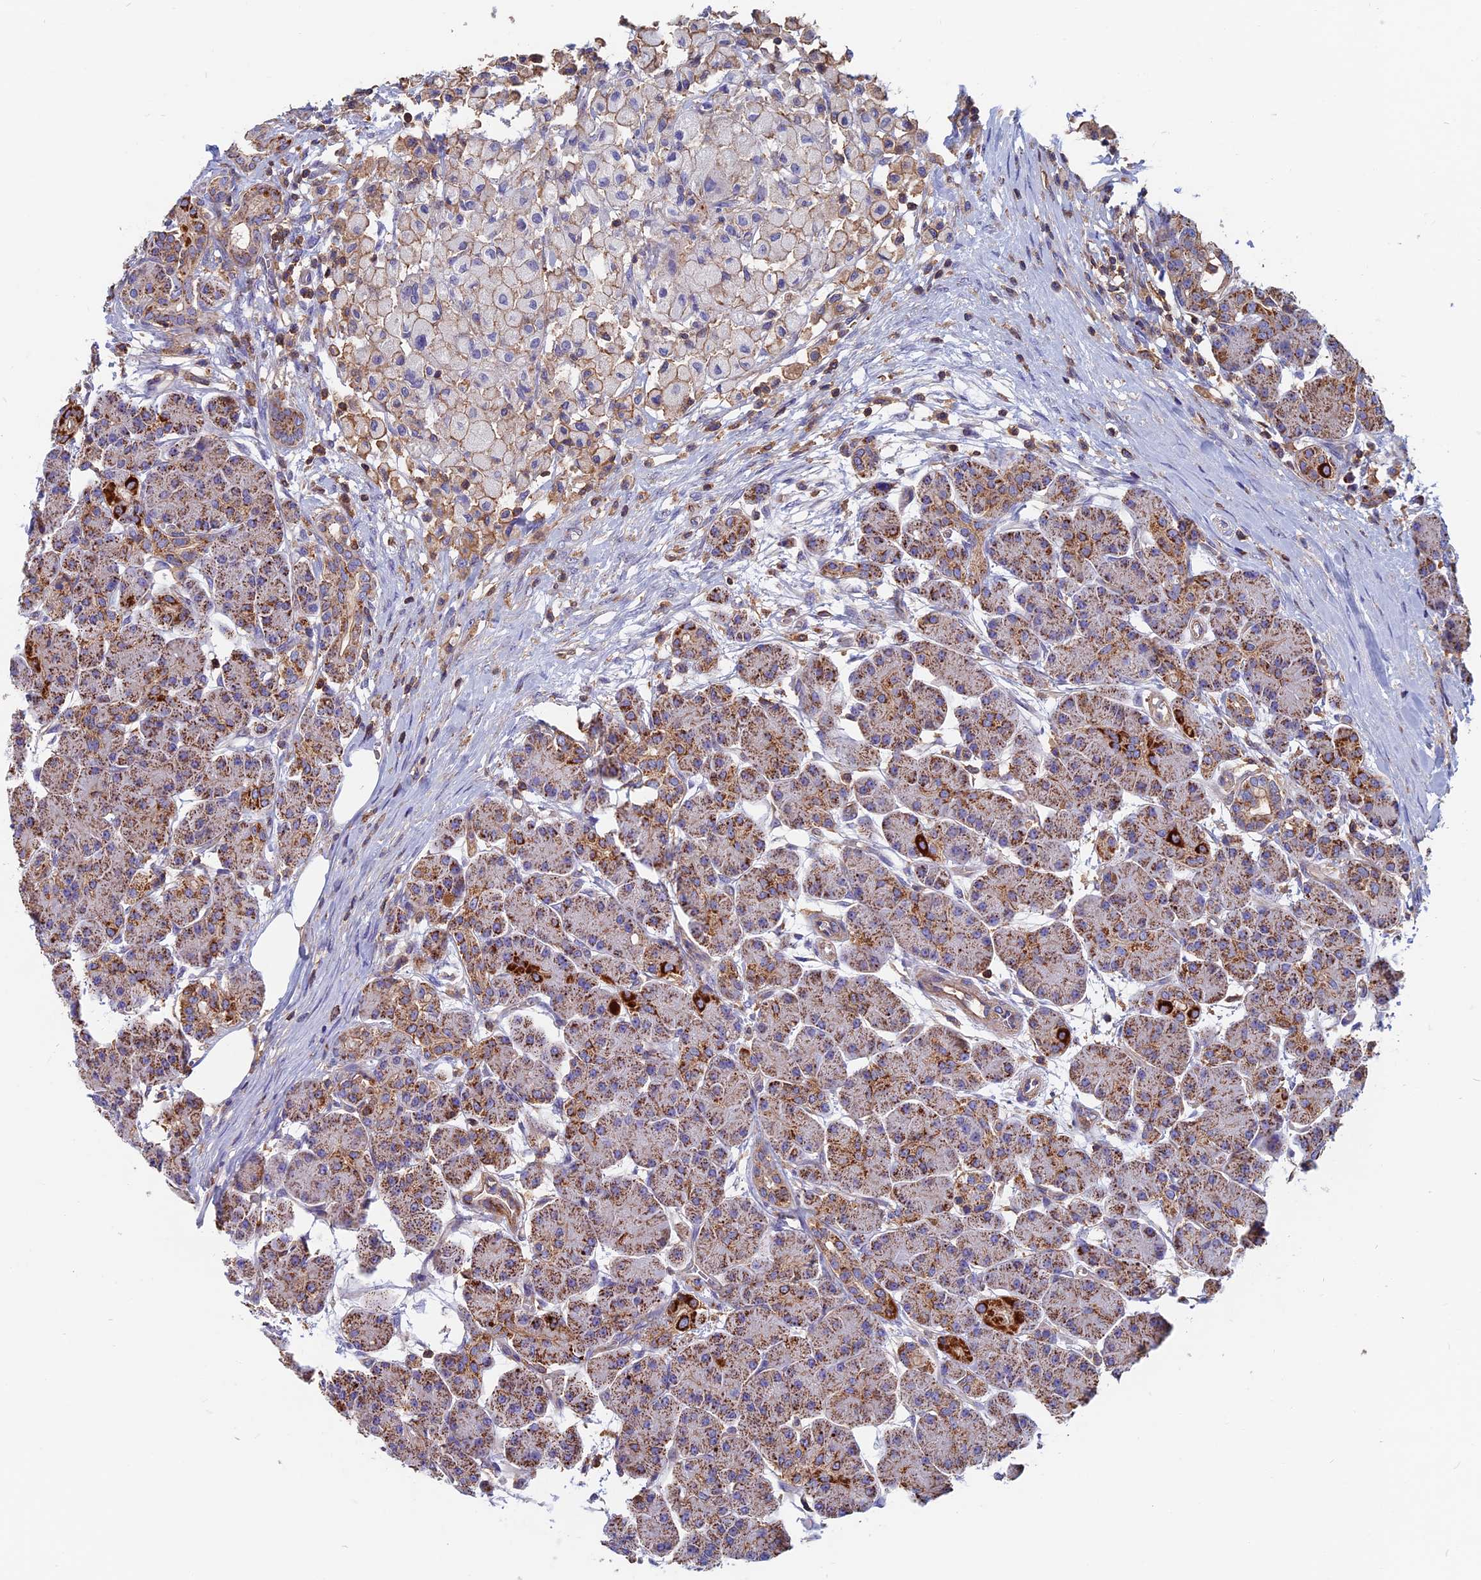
{"staining": {"intensity": "moderate", "quantity": ">75%", "location": "cytoplasmic/membranous"}, "tissue": "pancreas", "cell_type": "Exocrine glandular cells", "image_type": "normal", "snomed": [{"axis": "morphology", "description": "Normal tissue, NOS"}, {"axis": "topography", "description": "Pancreas"}], "caption": "Benign pancreas exhibits moderate cytoplasmic/membranous expression in approximately >75% of exocrine glandular cells, visualized by immunohistochemistry.", "gene": "HSD17B8", "patient": {"sex": "male", "age": 63}}